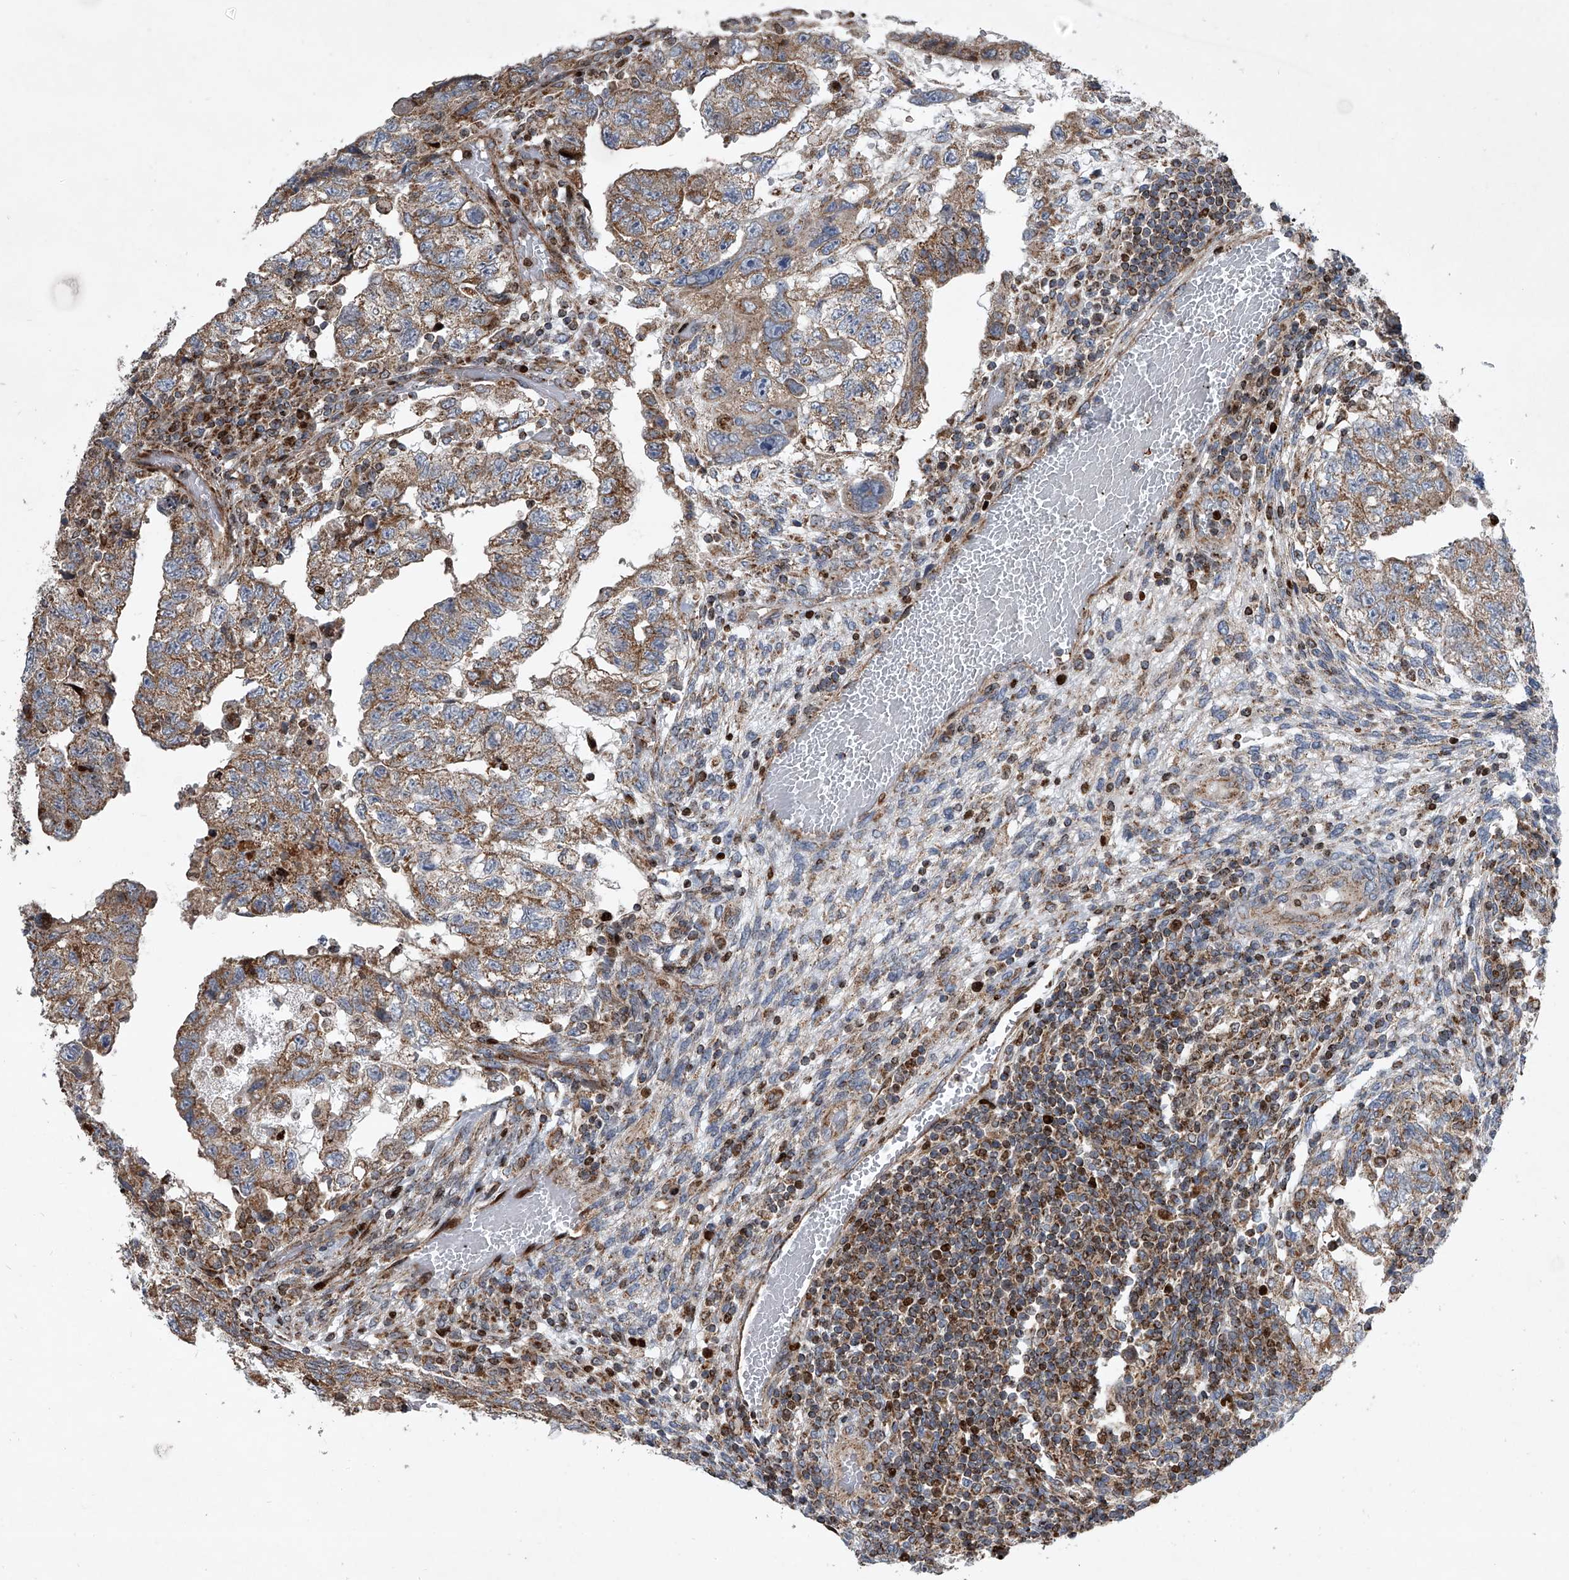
{"staining": {"intensity": "moderate", "quantity": ">75%", "location": "cytoplasmic/membranous"}, "tissue": "testis cancer", "cell_type": "Tumor cells", "image_type": "cancer", "snomed": [{"axis": "morphology", "description": "Carcinoma, Embryonal, NOS"}, {"axis": "topography", "description": "Testis"}], "caption": "This is a photomicrograph of immunohistochemistry (IHC) staining of testis cancer (embryonal carcinoma), which shows moderate positivity in the cytoplasmic/membranous of tumor cells.", "gene": "STRADA", "patient": {"sex": "male", "age": 36}}